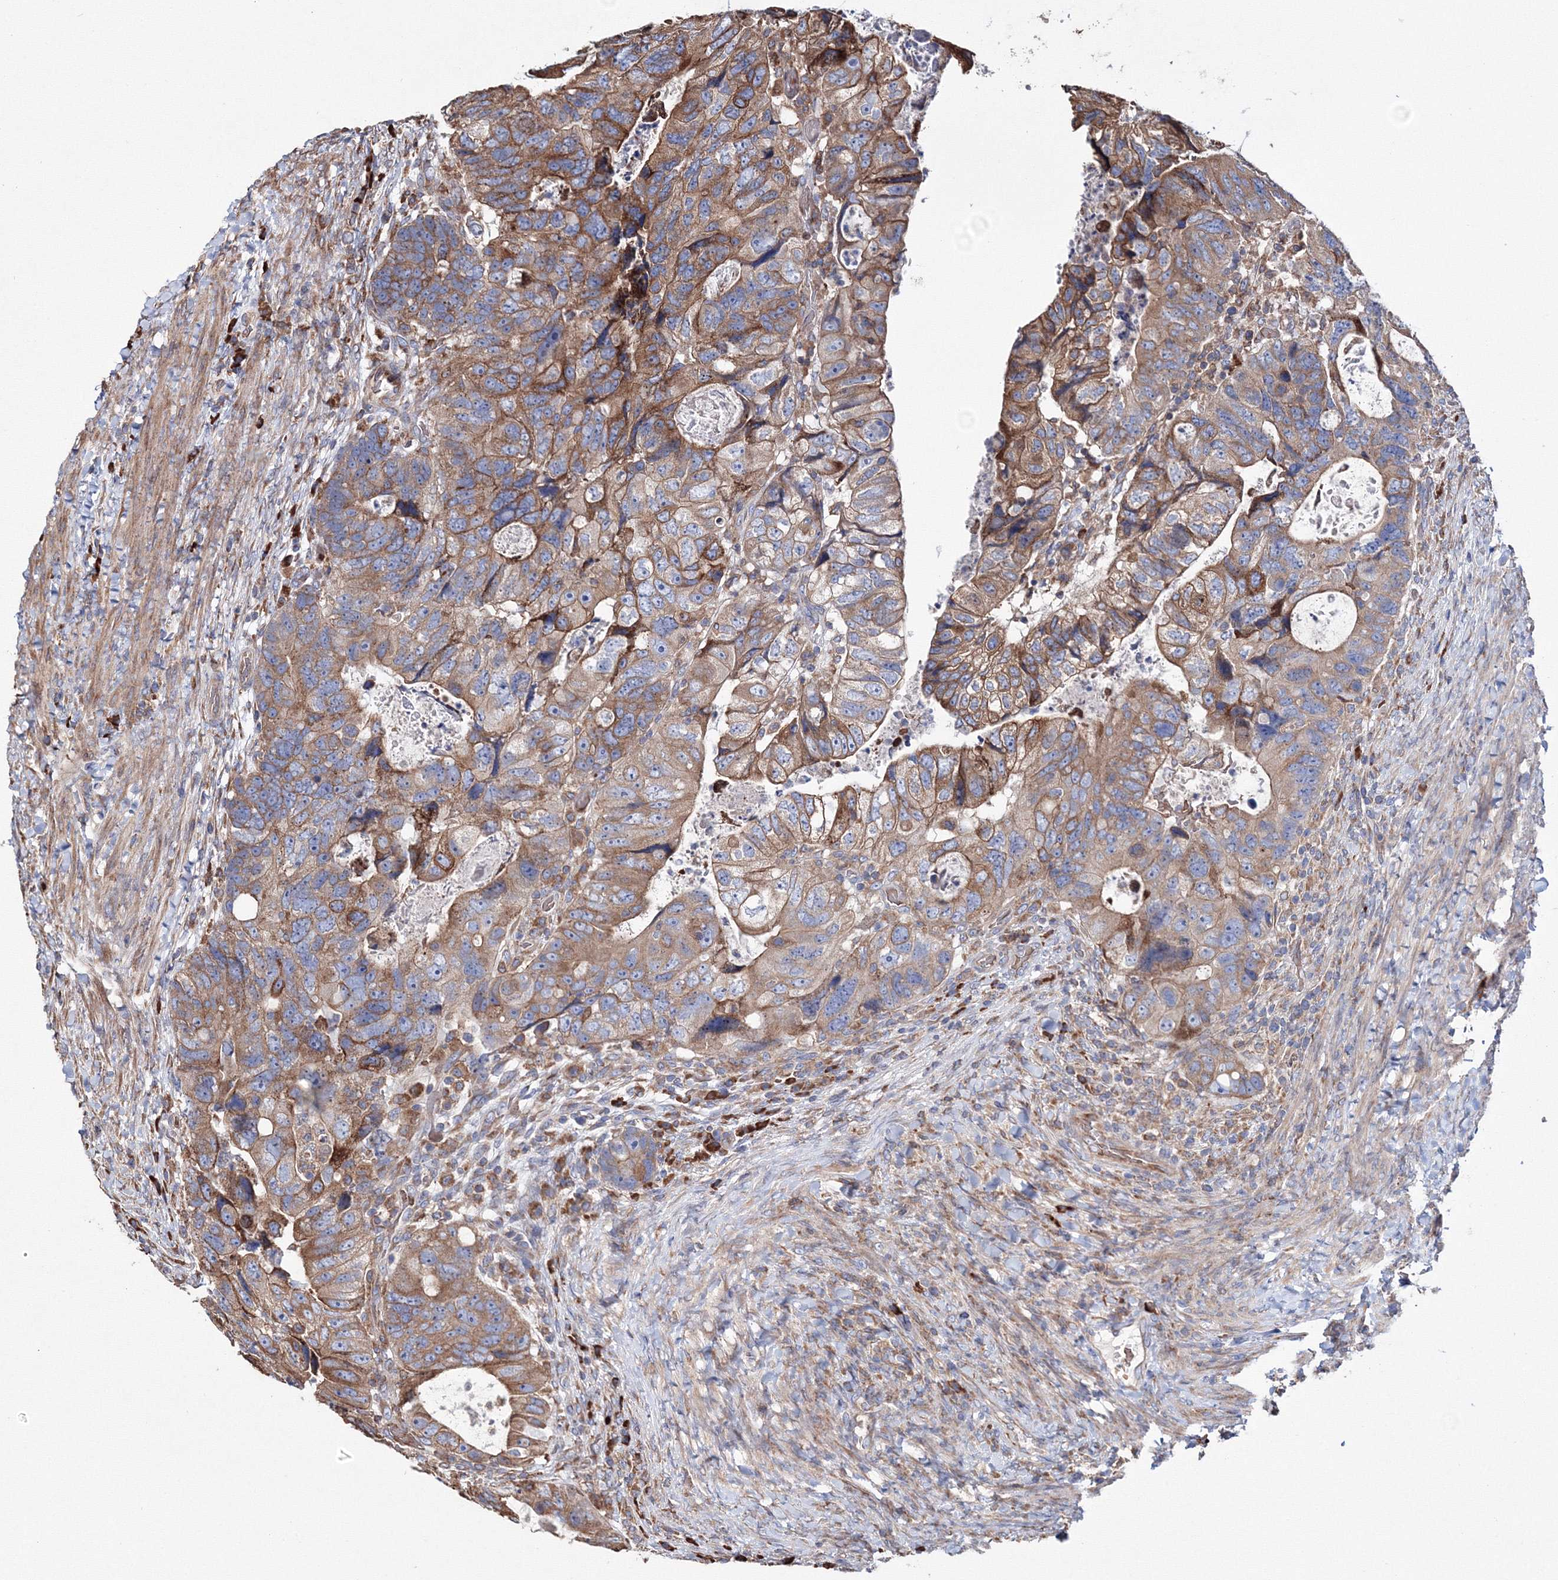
{"staining": {"intensity": "moderate", "quantity": ">75%", "location": "cytoplasmic/membranous"}, "tissue": "colorectal cancer", "cell_type": "Tumor cells", "image_type": "cancer", "snomed": [{"axis": "morphology", "description": "Adenocarcinoma, NOS"}, {"axis": "topography", "description": "Rectum"}], "caption": "Immunohistochemical staining of human adenocarcinoma (colorectal) reveals moderate cytoplasmic/membranous protein expression in approximately >75% of tumor cells.", "gene": "VPS8", "patient": {"sex": "male", "age": 59}}